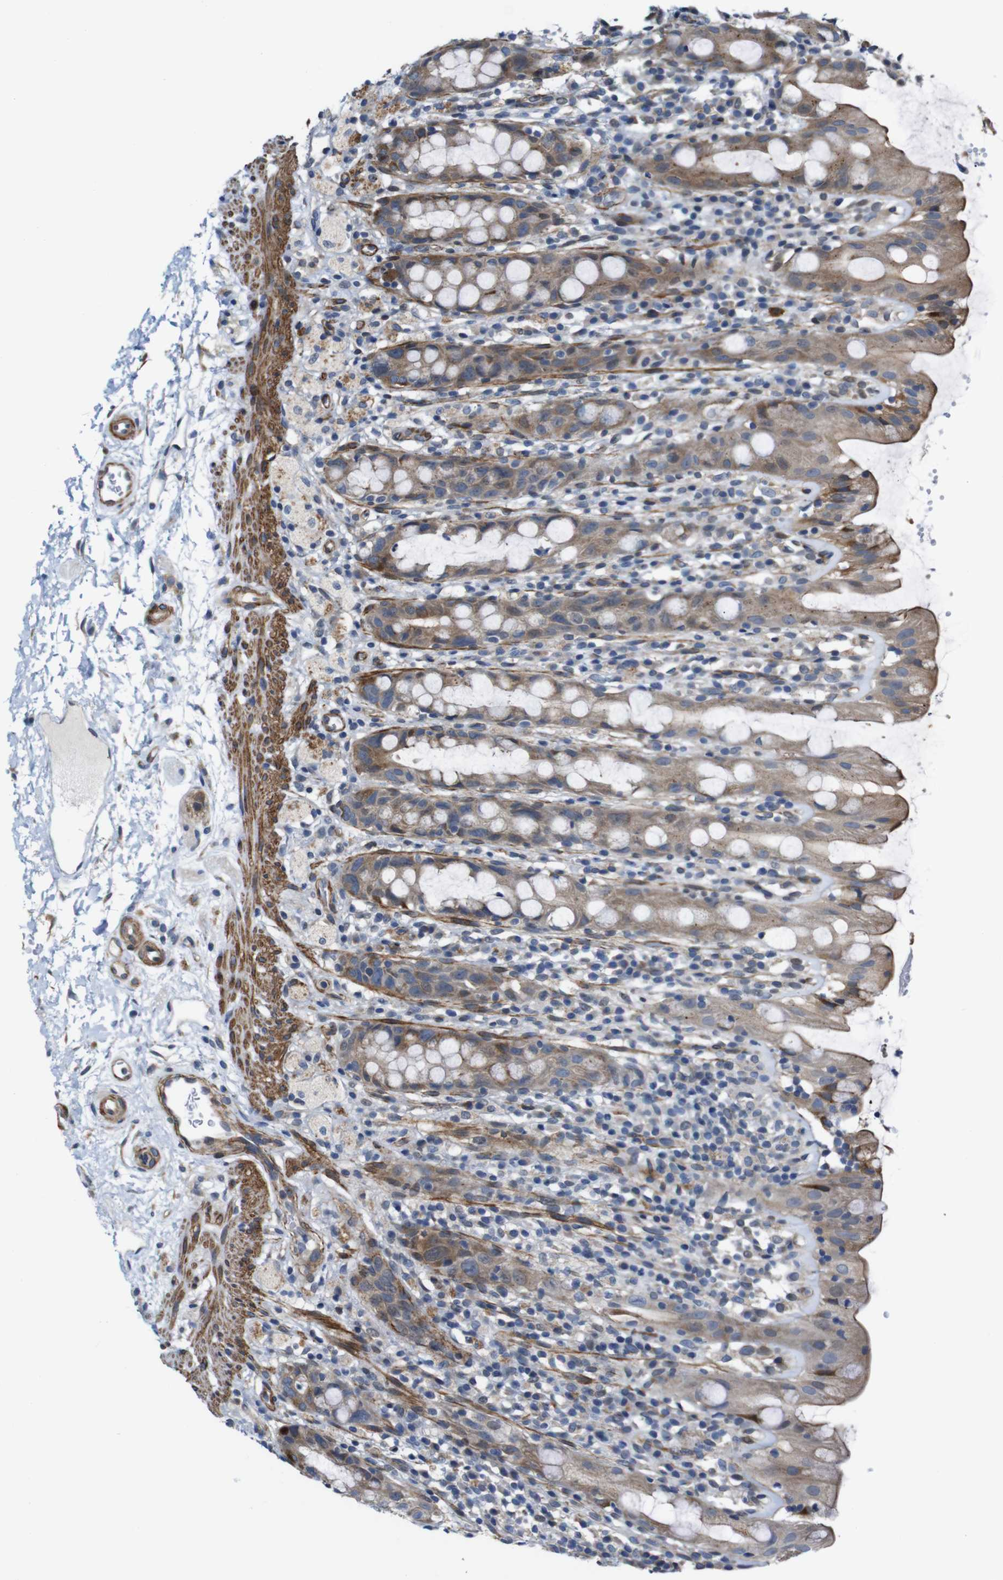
{"staining": {"intensity": "moderate", "quantity": ">75%", "location": "cytoplasmic/membranous"}, "tissue": "rectum", "cell_type": "Glandular cells", "image_type": "normal", "snomed": [{"axis": "morphology", "description": "Normal tissue, NOS"}, {"axis": "topography", "description": "Rectum"}], "caption": "This photomicrograph exhibits immunohistochemistry (IHC) staining of normal human rectum, with medium moderate cytoplasmic/membranous expression in approximately >75% of glandular cells.", "gene": "GGT7", "patient": {"sex": "male", "age": 44}}